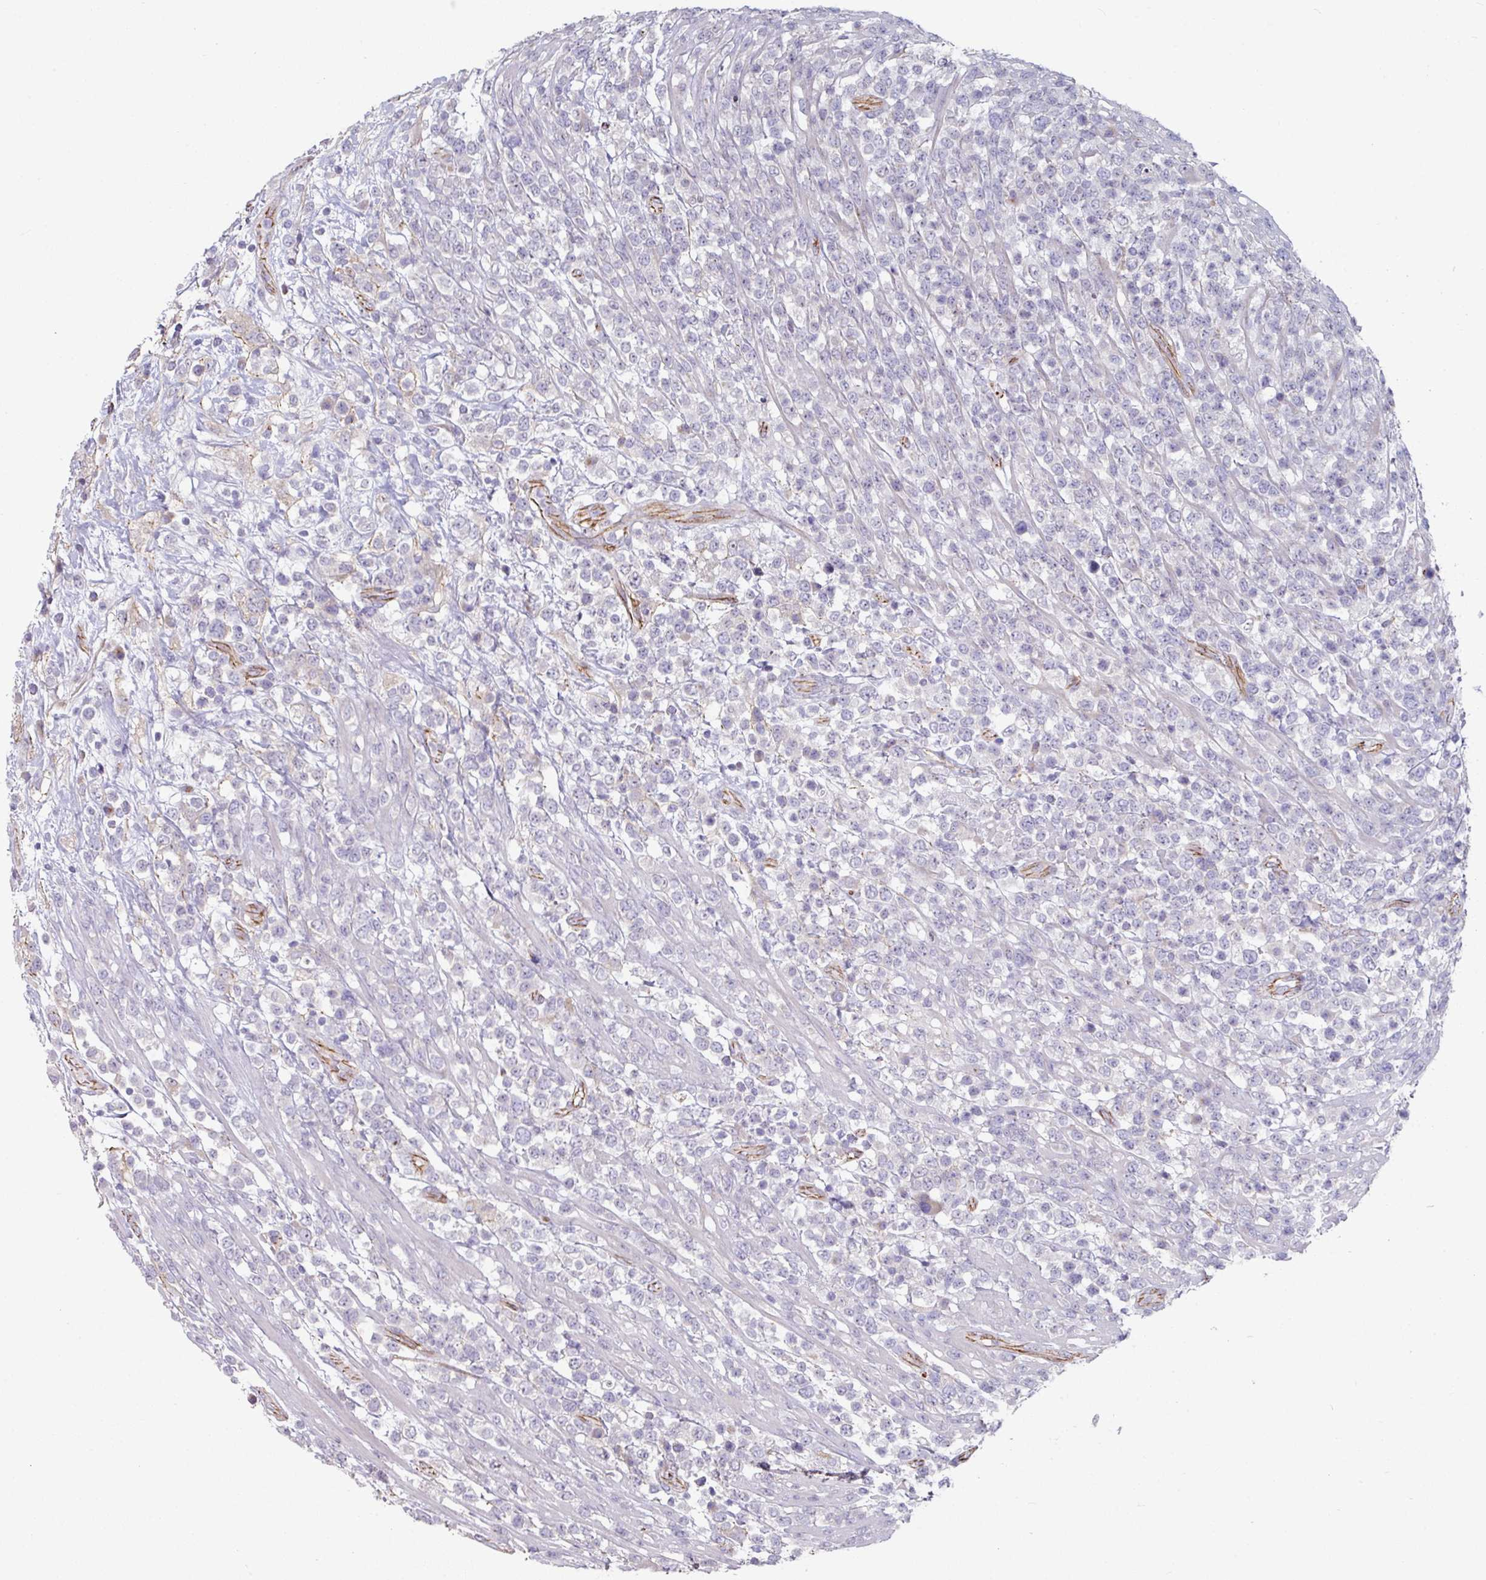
{"staining": {"intensity": "negative", "quantity": "none", "location": "none"}, "tissue": "lymphoma", "cell_type": "Tumor cells", "image_type": "cancer", "snomed": [{"axis": "morphology", "description": "Malignant lymphoma, non-Hodgkin's type, High grade"}, {"axis": "topography", "description": "Colon"}], "caption": "The immunohistochemistry (IHC) histopathology image has no significant staining in tumor cells of lymphoma tissue.", "gene": "JUP", "patient": {"sex": "female", "age": 53}}